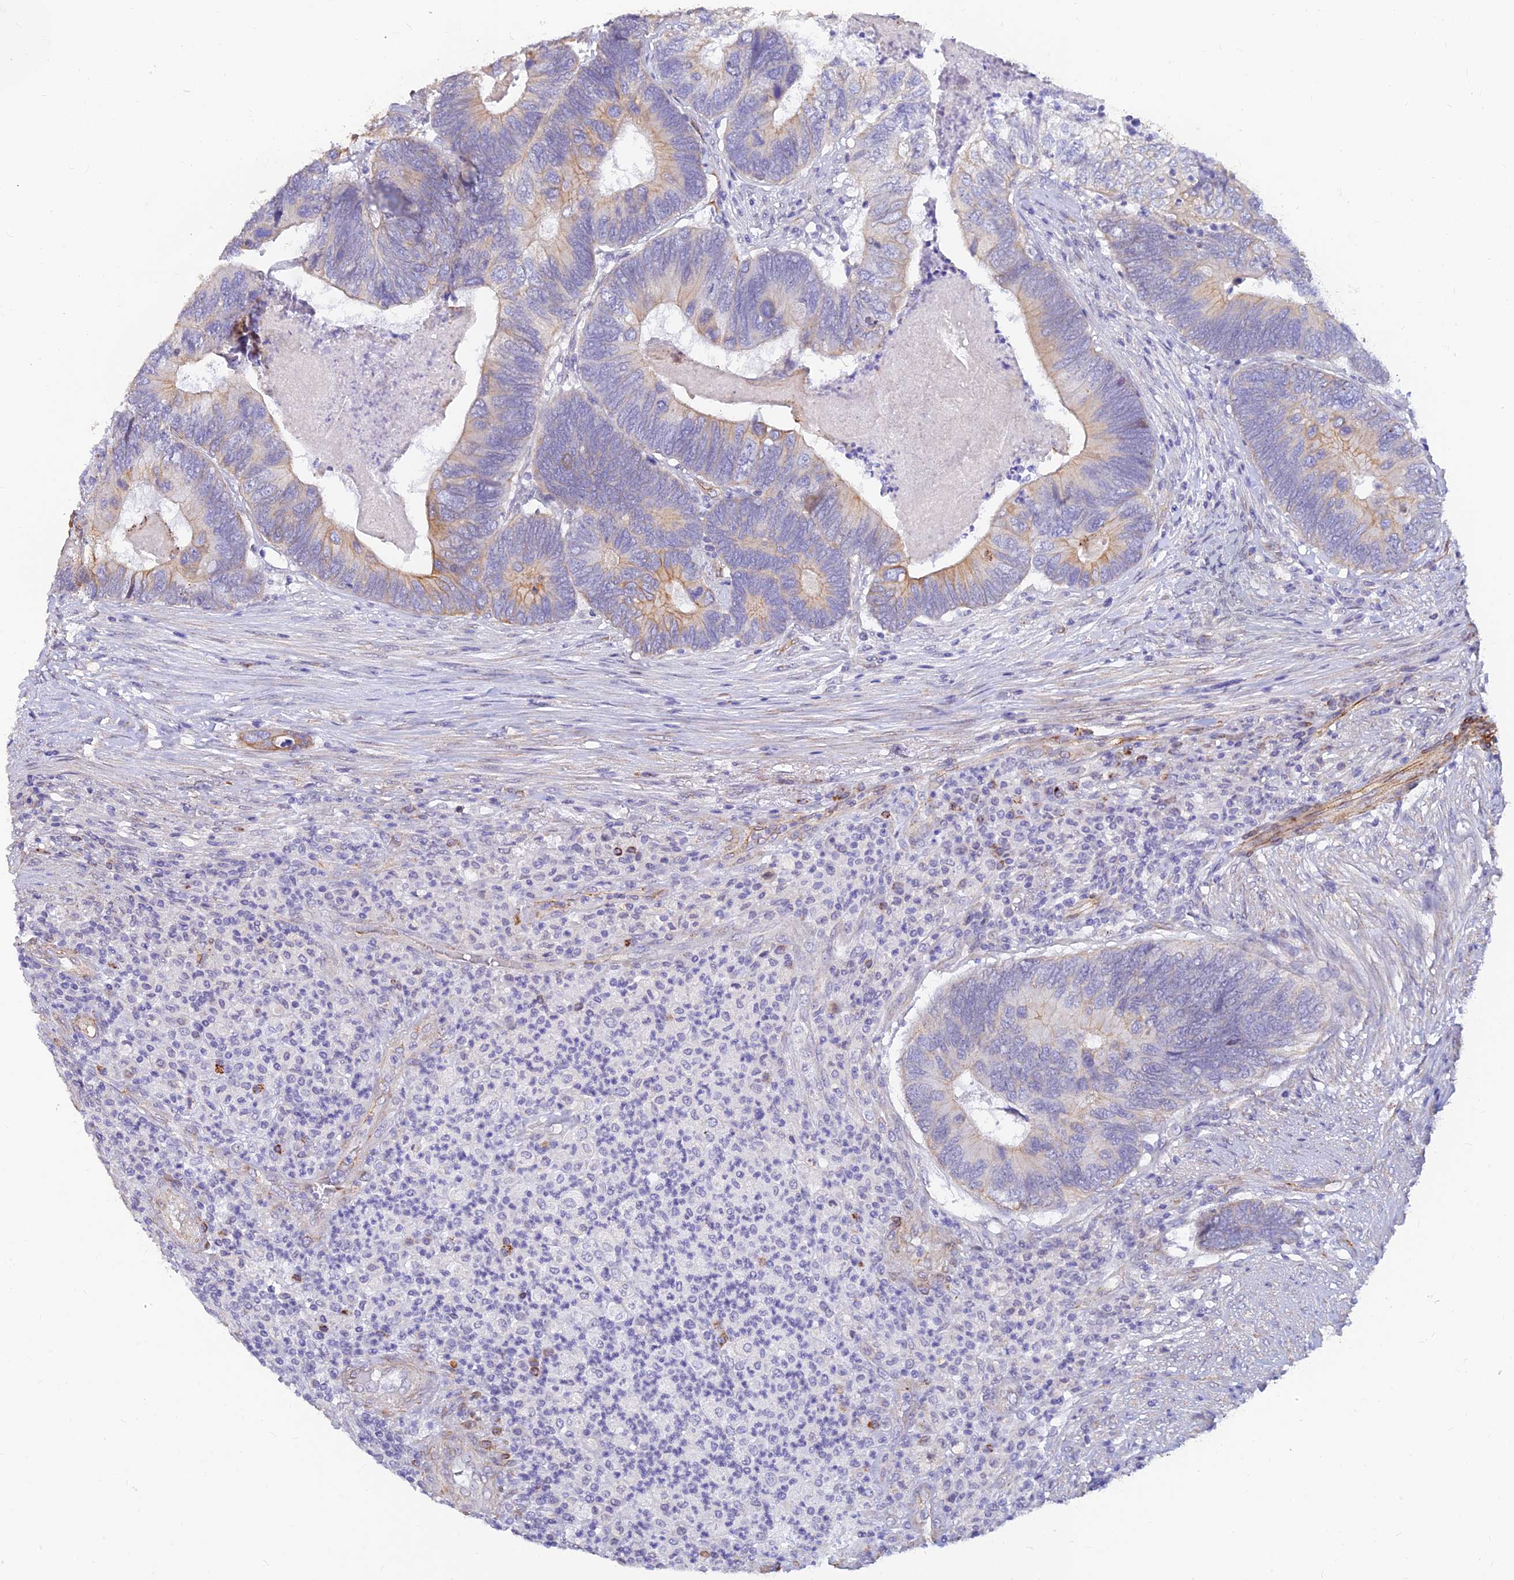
{"staining": {"intensity": "moderate", "quantity": "<25%", "location": "cytoplasmic/membranous"}, "tissue": "colorectal cancer", "cell_type": "Tumor cells", "image_type": "cancer", "snomed": [{"axis": "morphology", "description": "Adenocarcinoma, NOS"}, {"axis": "topography", "description": "Colon"}], "caption": "An IHC micrograph of neoplastic tissue is shown. Protein staining in brown shows moderate cytoplasmic/membranous positivity in colorectal adenocarcinoma within tumor cells.", "gene": "ALDH1L2", "patient": {"sex": "female", "age": 67}}